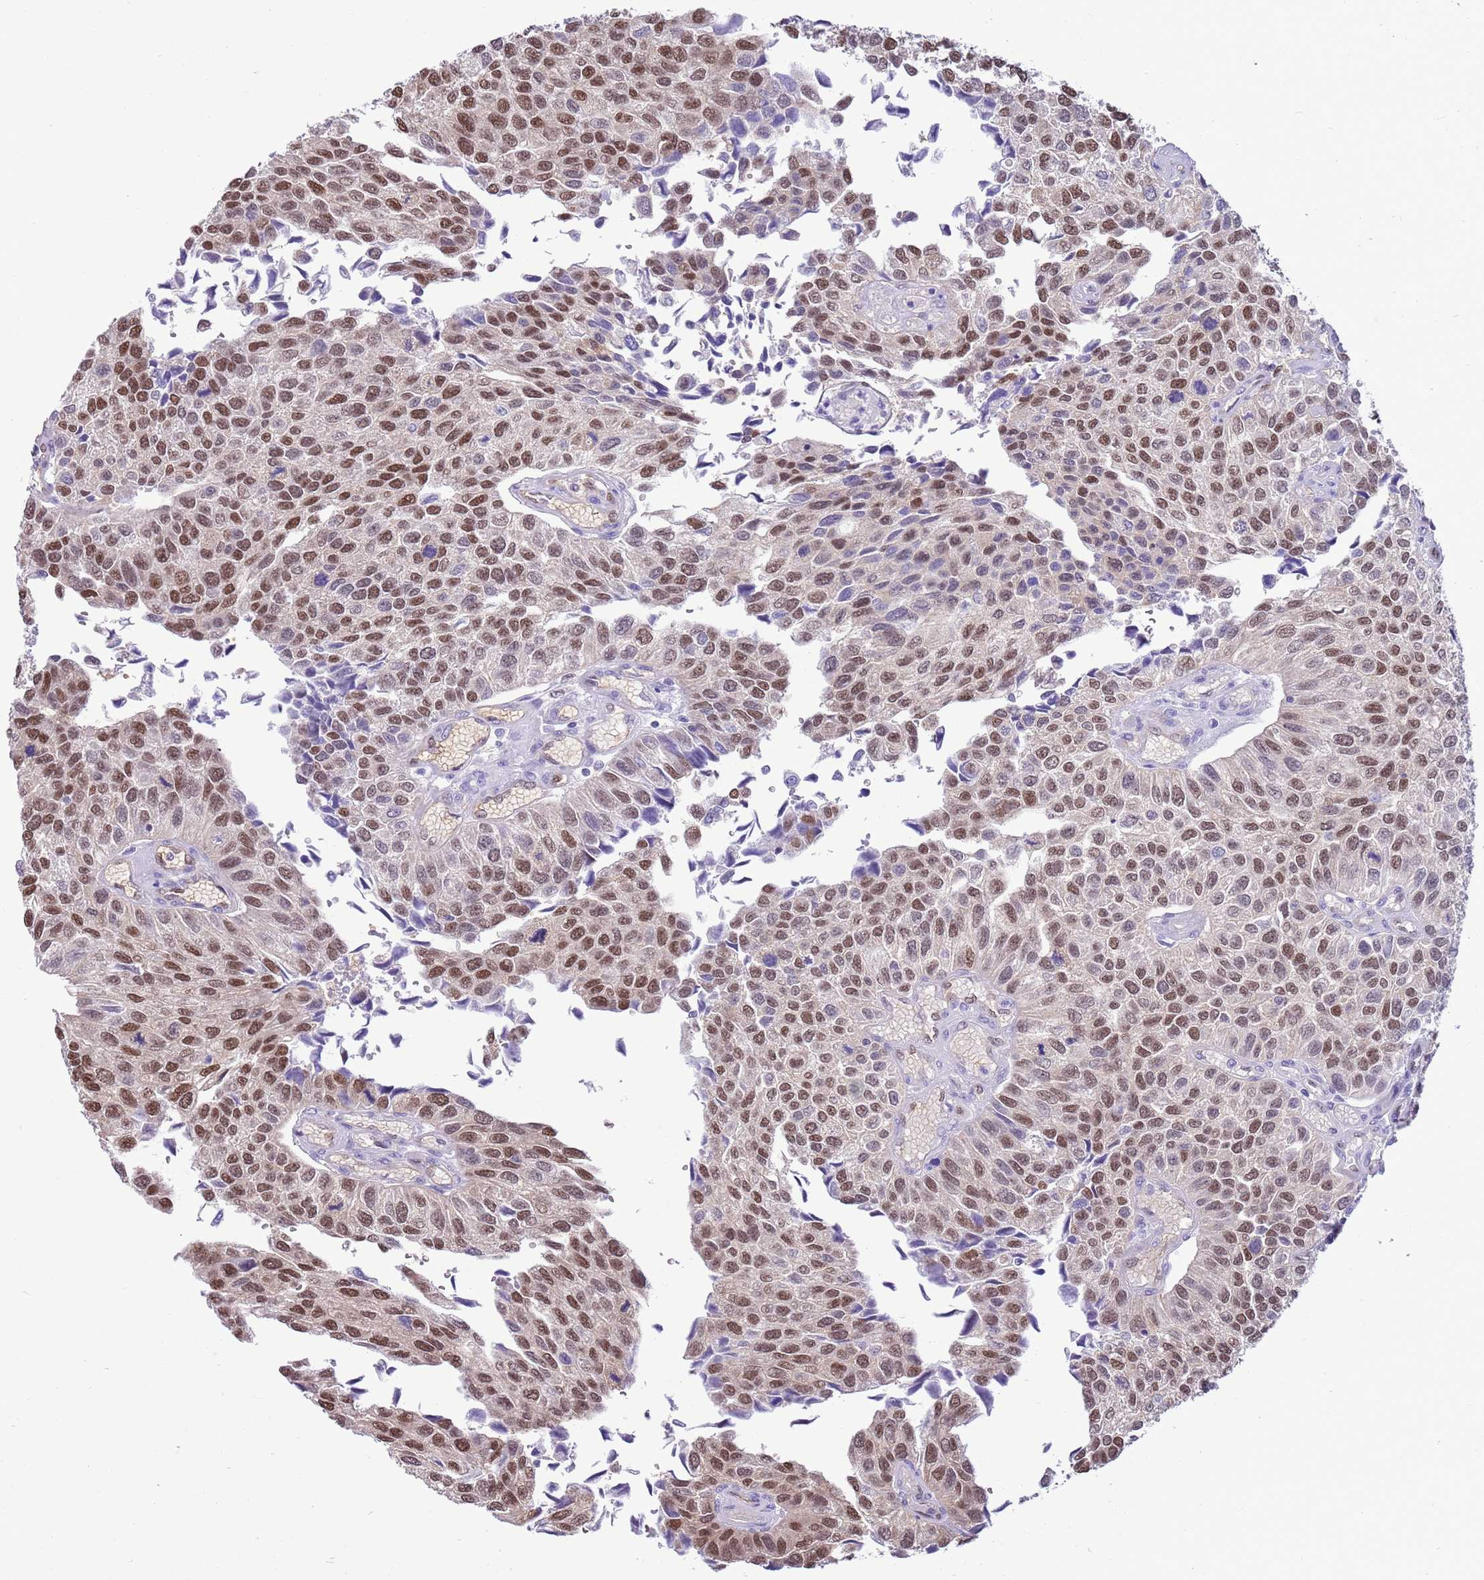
{"staining": {"intensity": "moderate", "quantity": ">75%", "location": "nuclear"}, "tissue": "urothelial cancer", "cell_type": "Tumor cells", "image_type": "cancer", "snomed": [{"axis": "morphology", "description": "Urothelial carcinoma, NOS"}, {"axis": "topography", "description": "Urinary bladder"}], "caption": "DAB (3,3'-diaminobenzidine) immunohistochemical staining of human urothelial cancer shows moderate nuclear protein positivity in about >75% of tumor cells.", "gene": "DDI2", "patient": {"sex": "male", "age": 55}}